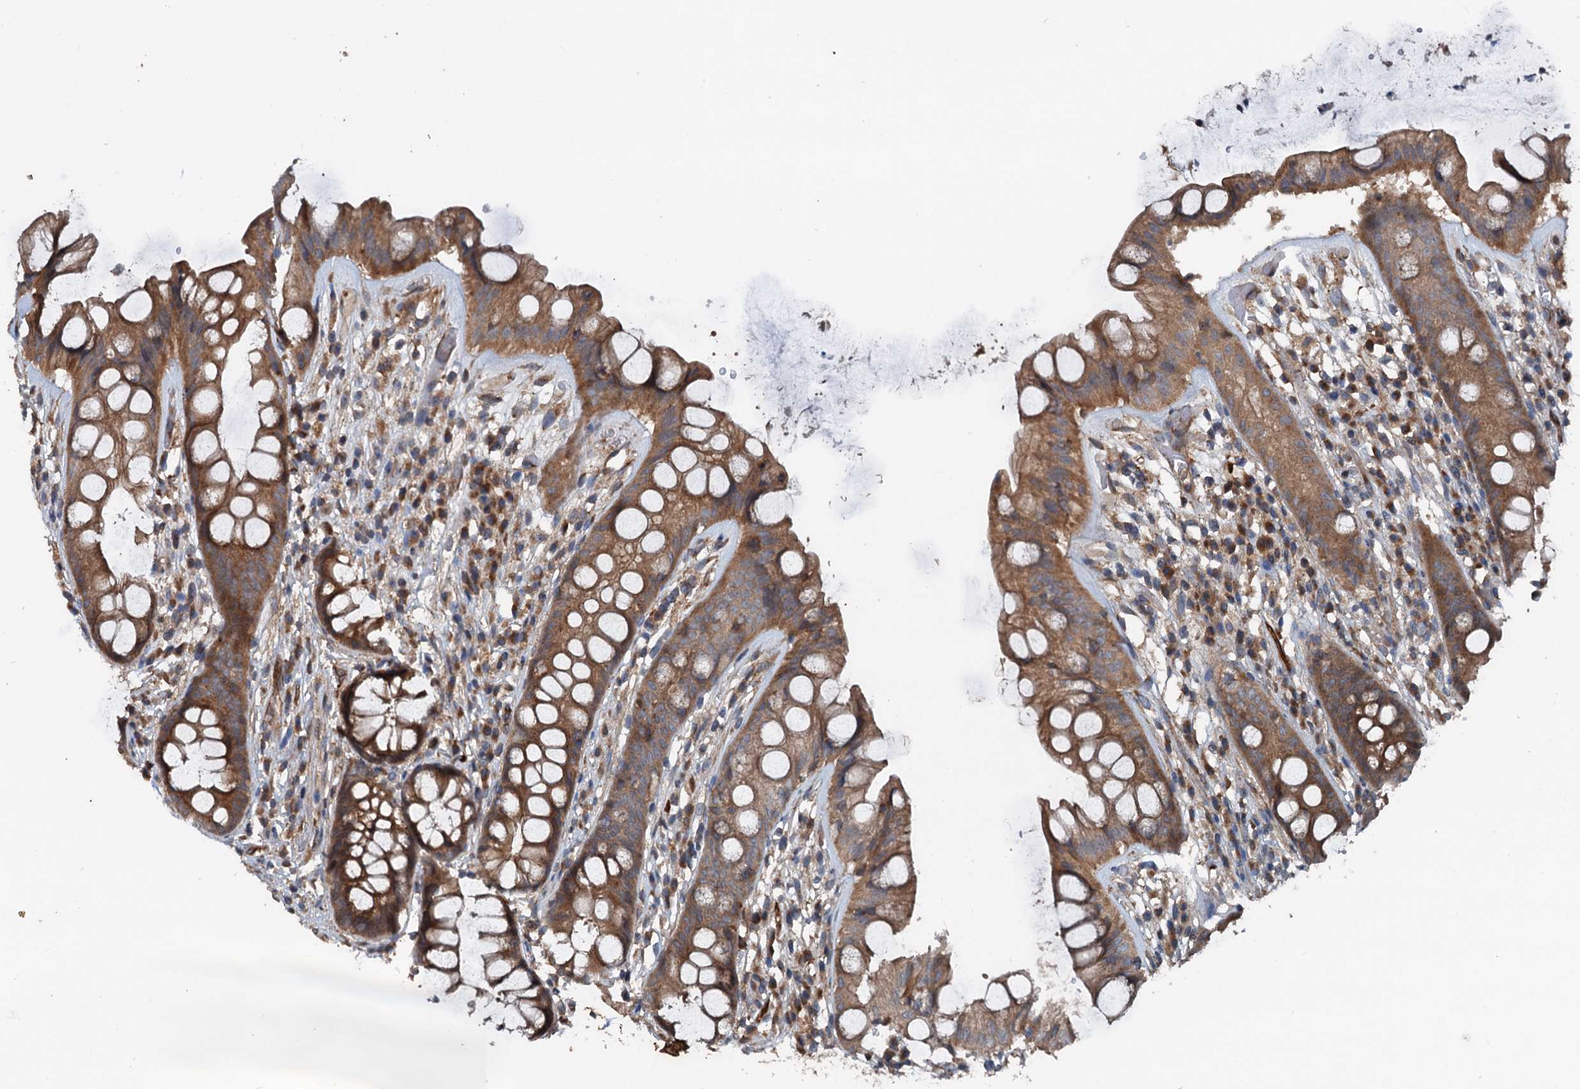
{"staining": {"intensity": "strong", "quantity": ">75%", "location": "cytoplasmic/membranous"}, "tissue": "rectum", "cell_type": "Glandular cells", "image_type": "normal", "snomed": [{"axis": "morphology", "description": "Normal tissue, NOS"}, {"axis": "topography", "description": "Rectum"}], "caption": "Rectum stained with DAB immunohistochemistry (IHC) reveals high levels of strong cytoplasmic/membranous positivity in approximately >75% of glandular cells.", "gene": "TEDC1", "patient": {"sex": "male", "age": 74}}